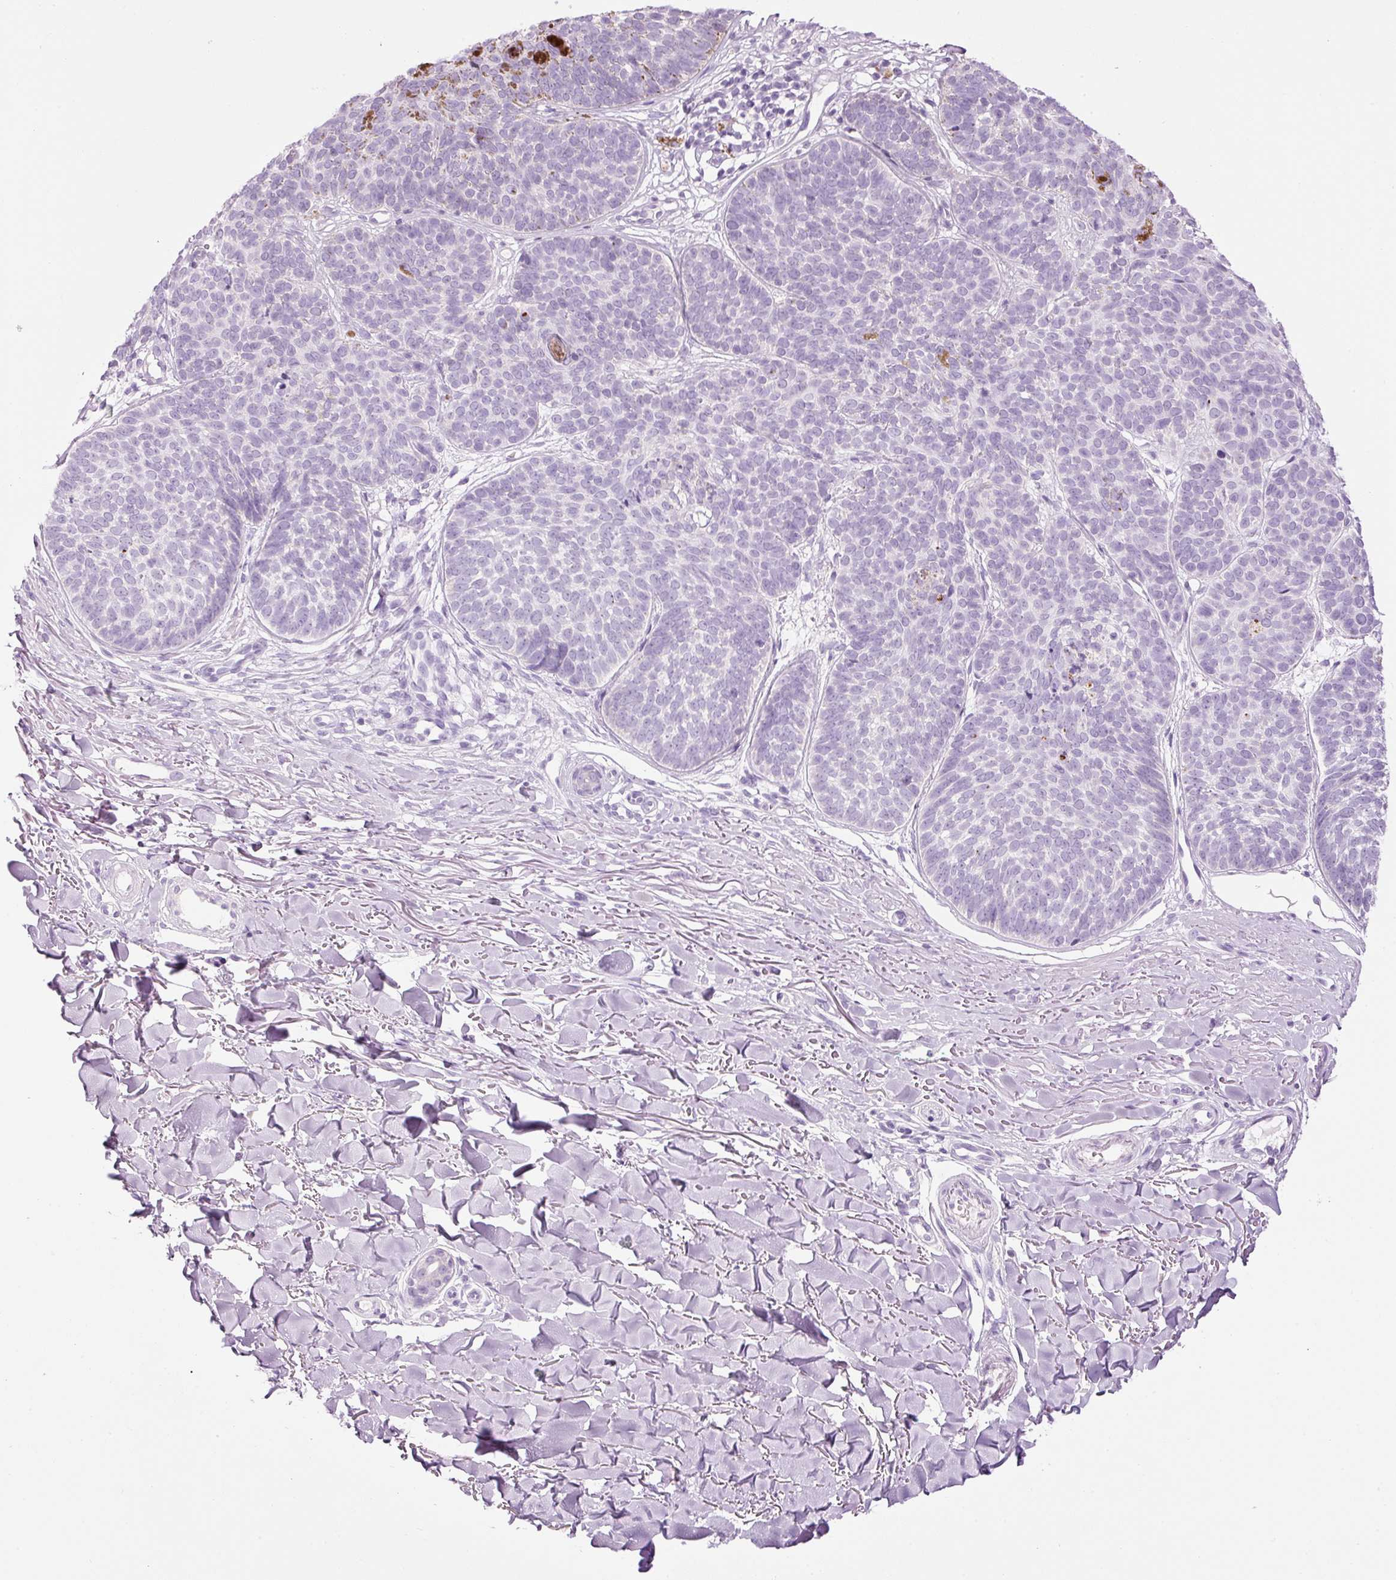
{"staining": {"intensity": "negative", "quantity": "none", "location": "none"}, "tissue": "skin cancer", "cell_type": "Tumor cells", "image_type": "cancer", "snomed": [{"axis": "morphology", "description": "Basal cell carcinoma"}, {"axis": "topography", "description": "Skin"}, {"axis": "topography", "description": "Skin of neck"}, {"axis": "topography", "description": "Skin of shoulder"}, {"axis": "topography", "description": "Skin of back"}], "caption": "Skin cancer was stained to show a protein in brown. There is no significant staining in tumor cells.", "gene": "CARD16", "patient": {"sex": "male", "age": 80}}